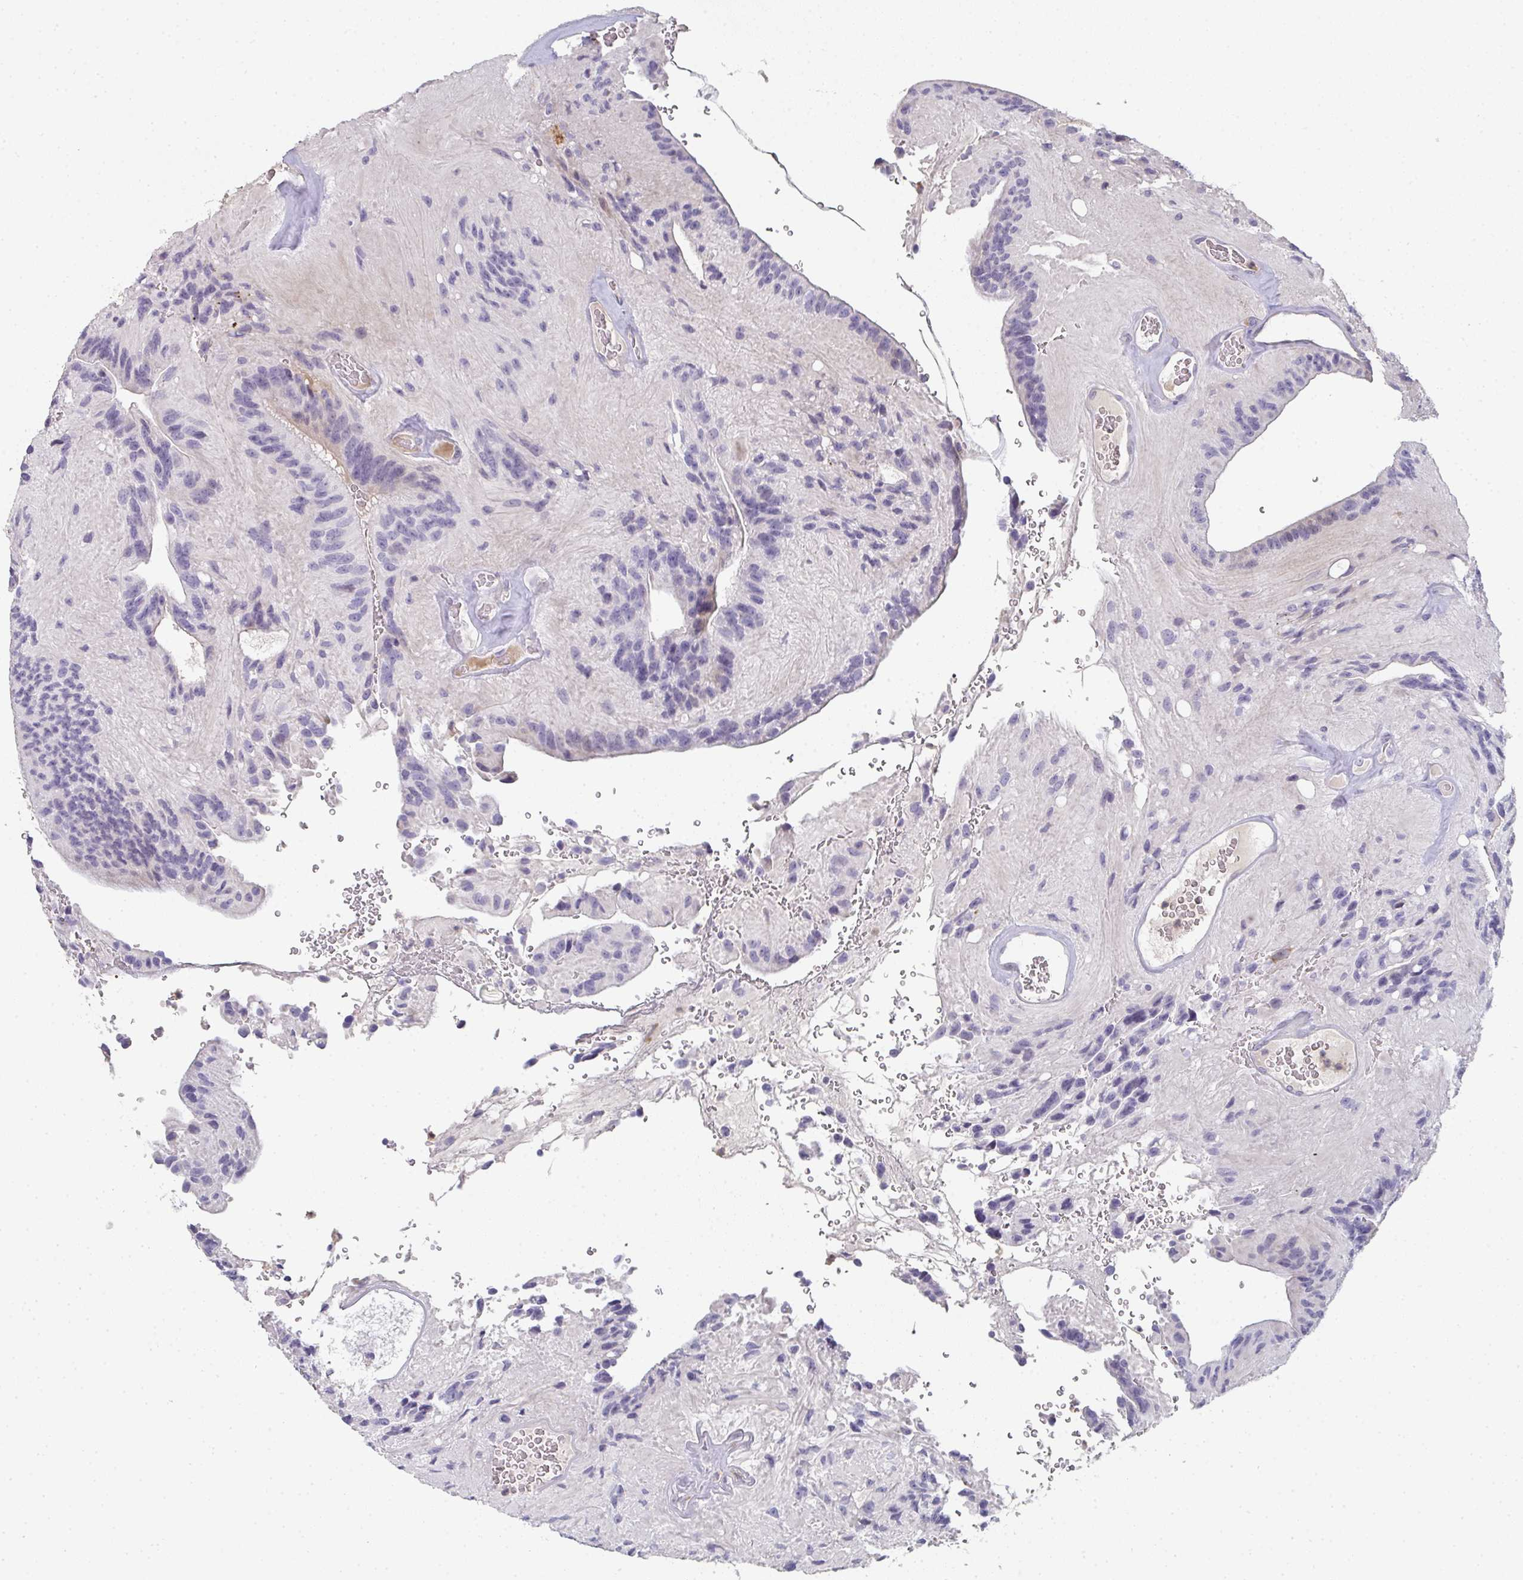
{"staining": {"intensity": "negative", "quantity": "none", "location": "none"}, "tissue": "glioma", "cell_type": "Tumor cells", "image_type": "cancer", "snomed": [{"axis": "morphology", "description": "Glioma, malignant, Low grade"}, {"axis": "topography", "description": "Brain"}], "caption": "Immunohistochemical staining of human glioma shows no significant positivity in tumor cells.", "gene": "A1CF", "patient": {"sex": "male", "age": 31}}